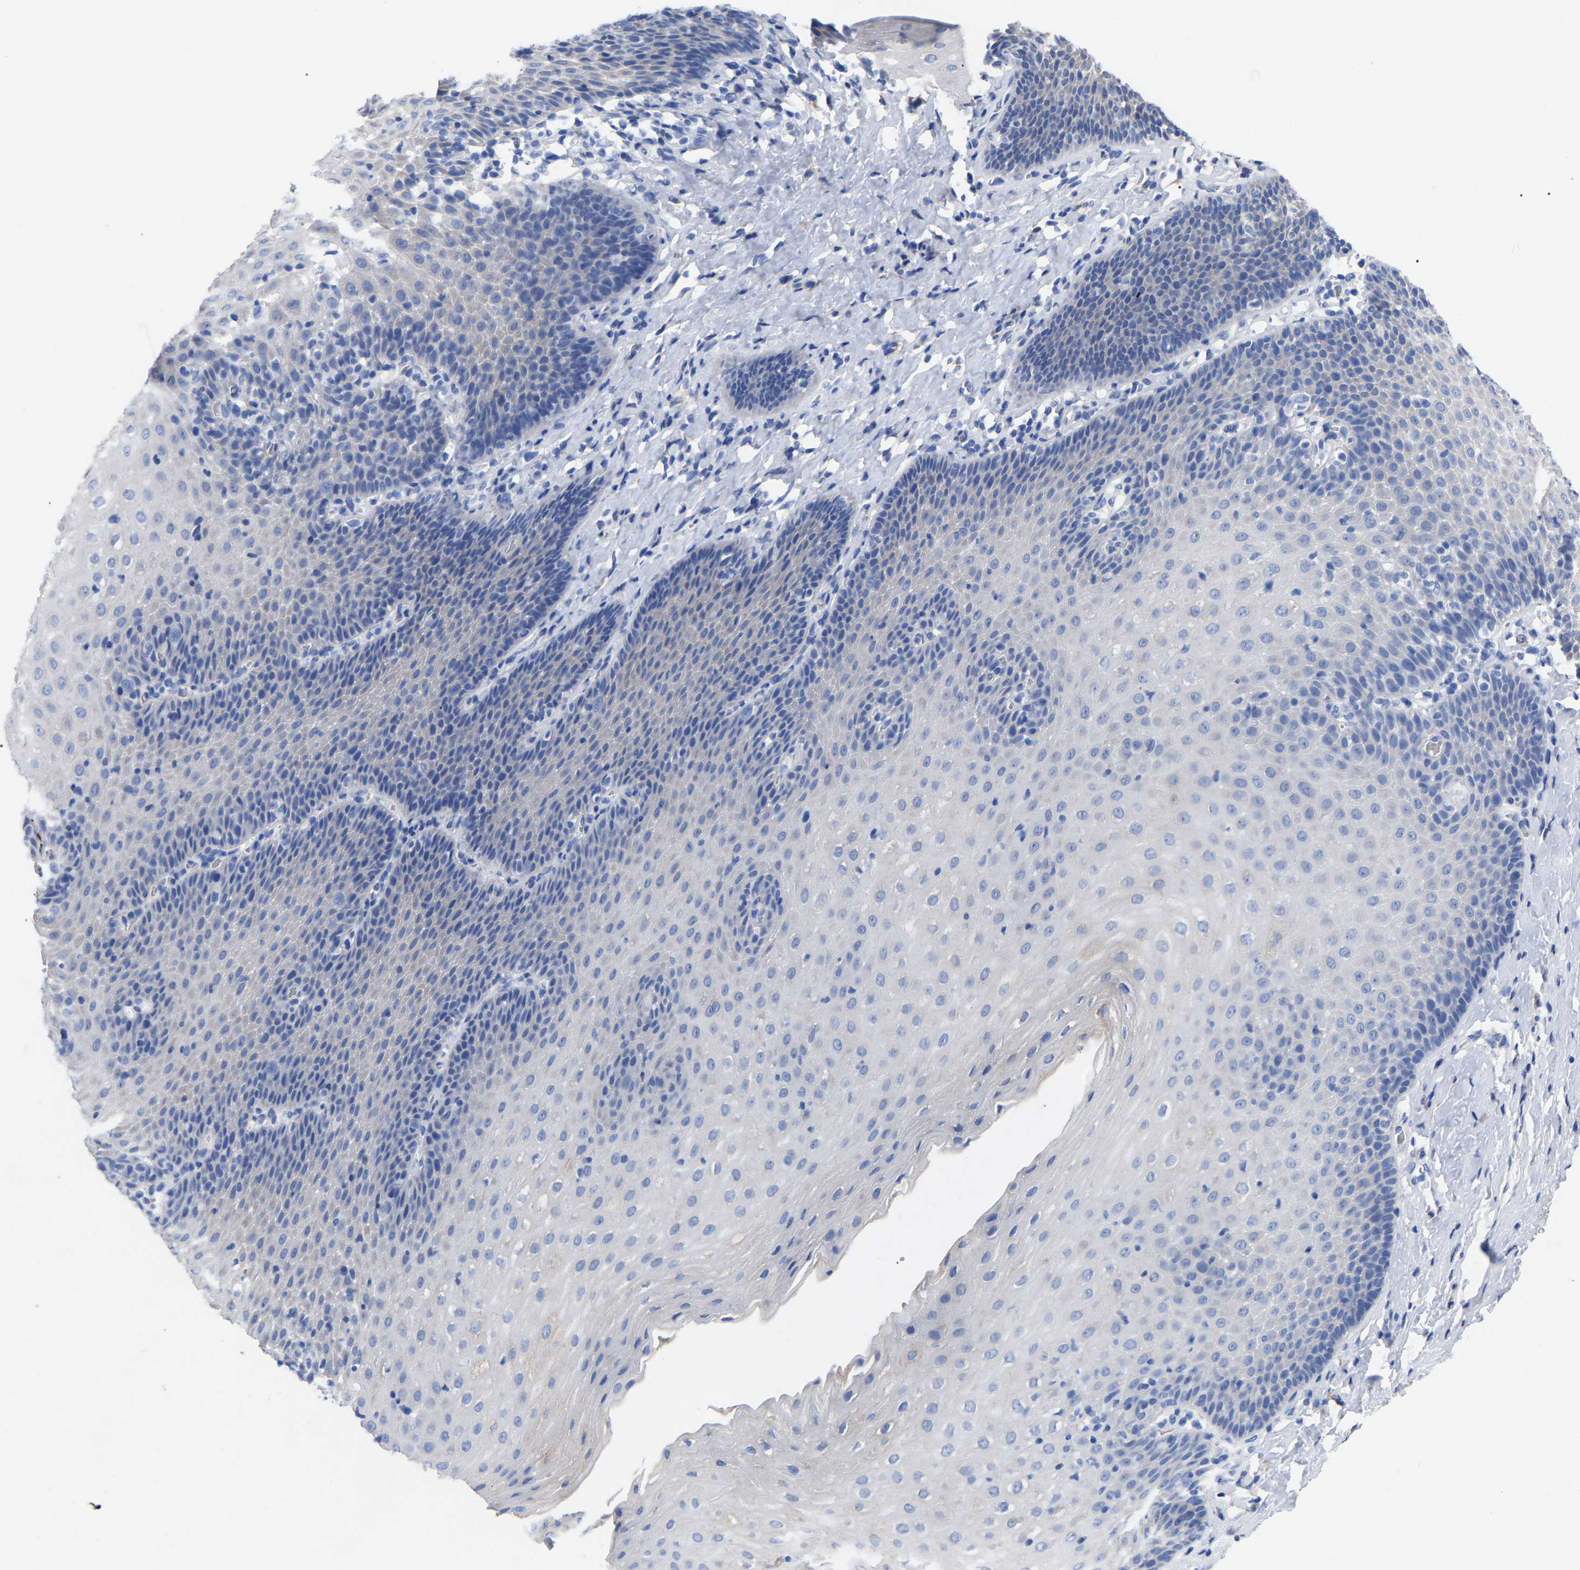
{"staining": {"intensity": "moderate", "quantity": "25%-75%", "location": "cytoplasmic/membranous"}, "tissue": "esophagus", "cell_type": "Squamous epithelial cells", "image_type": "normal", "snomed": [{"axis": "morphology", "description": "Normal tissue, NOS"}, {"axis": "topography", "description": "Esophagus"}], "caption": "Moderate cytoplasmic/membranous staining for a protein is identified in about 25%-75% of squamous epithelial cells of normal esophagus using IHC.", "gene": "GDF3", "patient": {"sex": "female", "age": 61}}